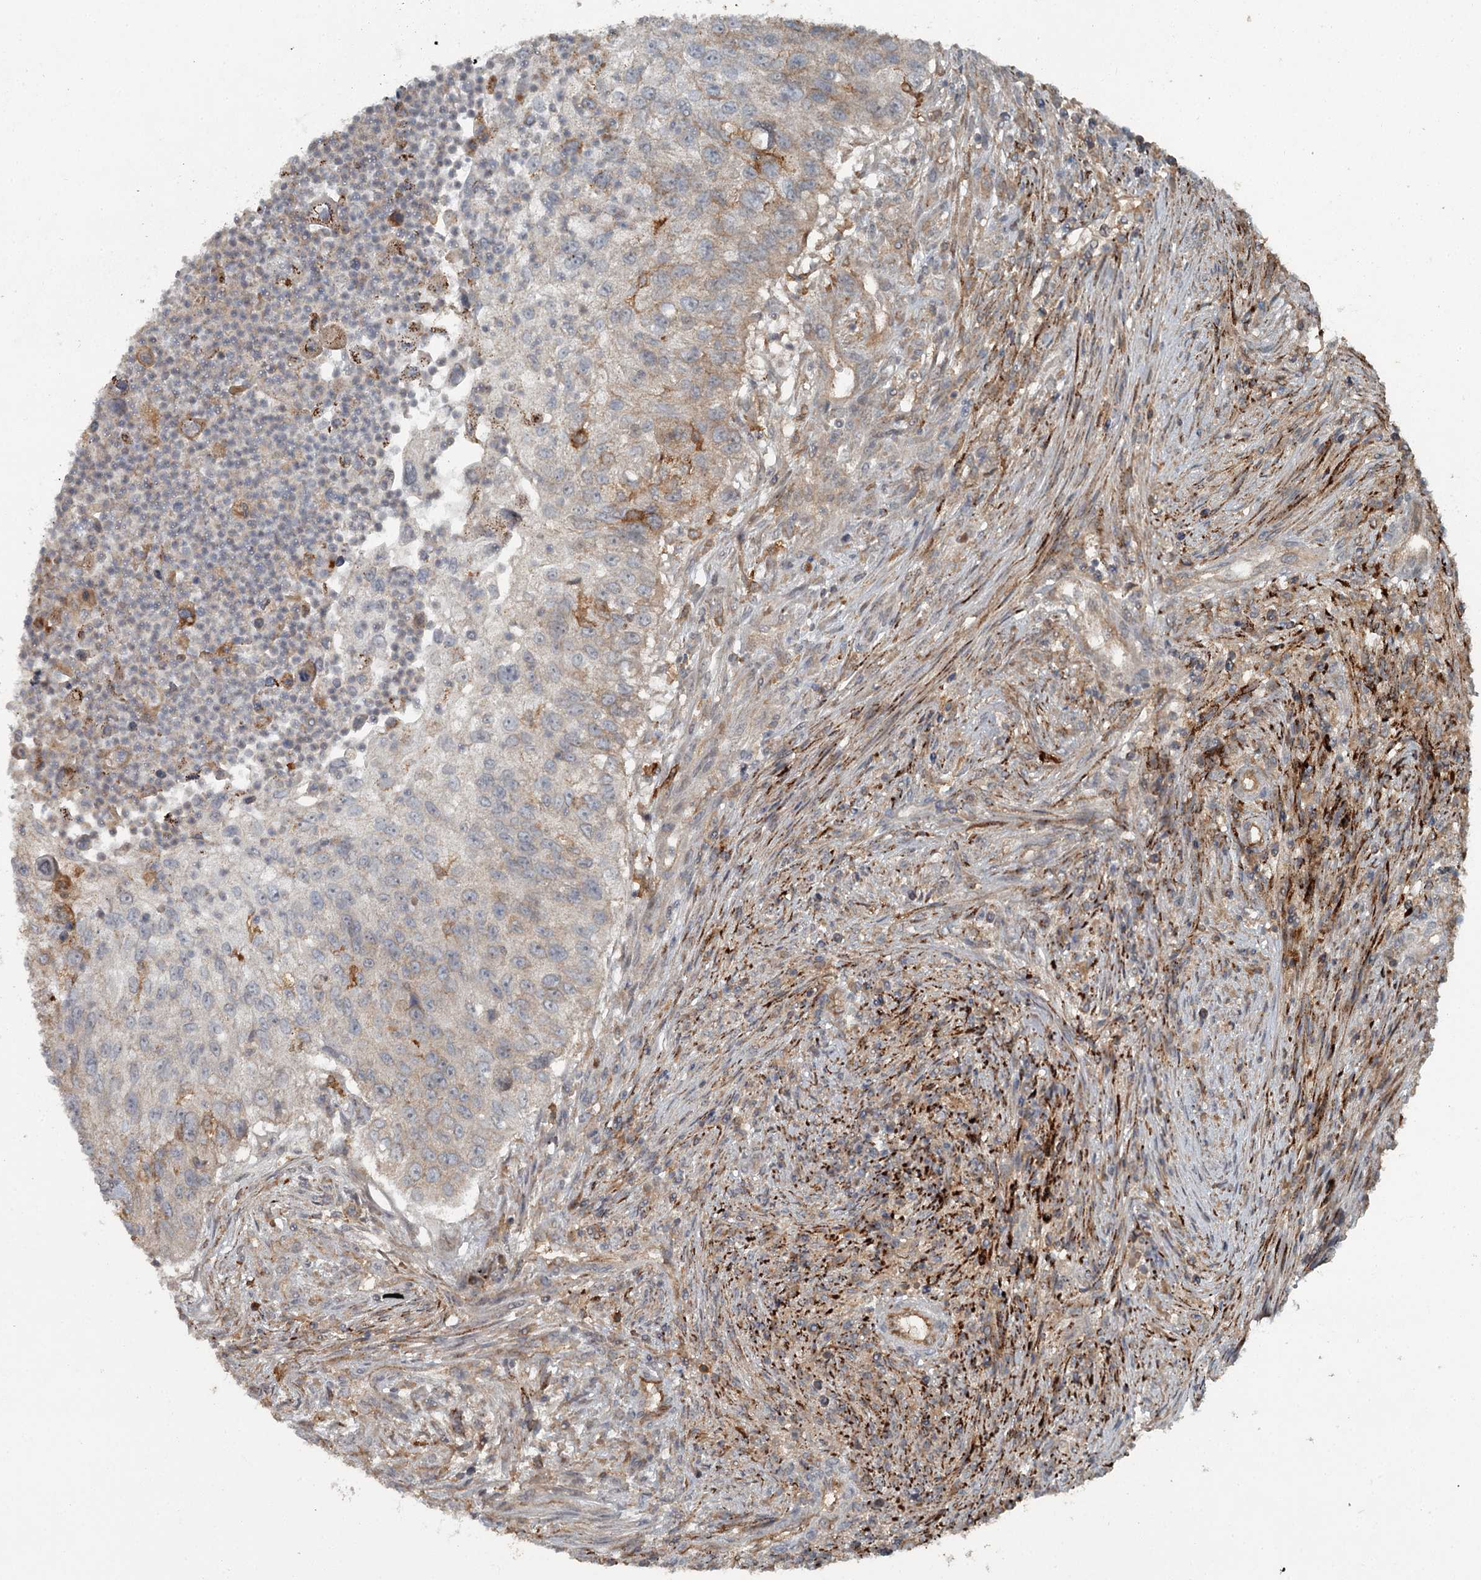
{"staining": {"intensity": "strong", "quantity": "<25%", "location": "cytoplasmic/membranous"}, "tissue": "urothelial cancer", "cell_type": "Tumor cells", "image_type": "cancer", "snomed": [{"axis": "morphology", "description": "Urothelial carcinoma, High grade"}, {"axis": "topography", "description": "Urinary bladder"}], "caption": "There is medium levels of strong cytoplasmic/membranous expression in tumor cells of urothelial cancer, as demonstrated by immunohistochemical staining (brown color).", "gene": "SLC39A8", "patient": {"sex": "female", "age": 60}}